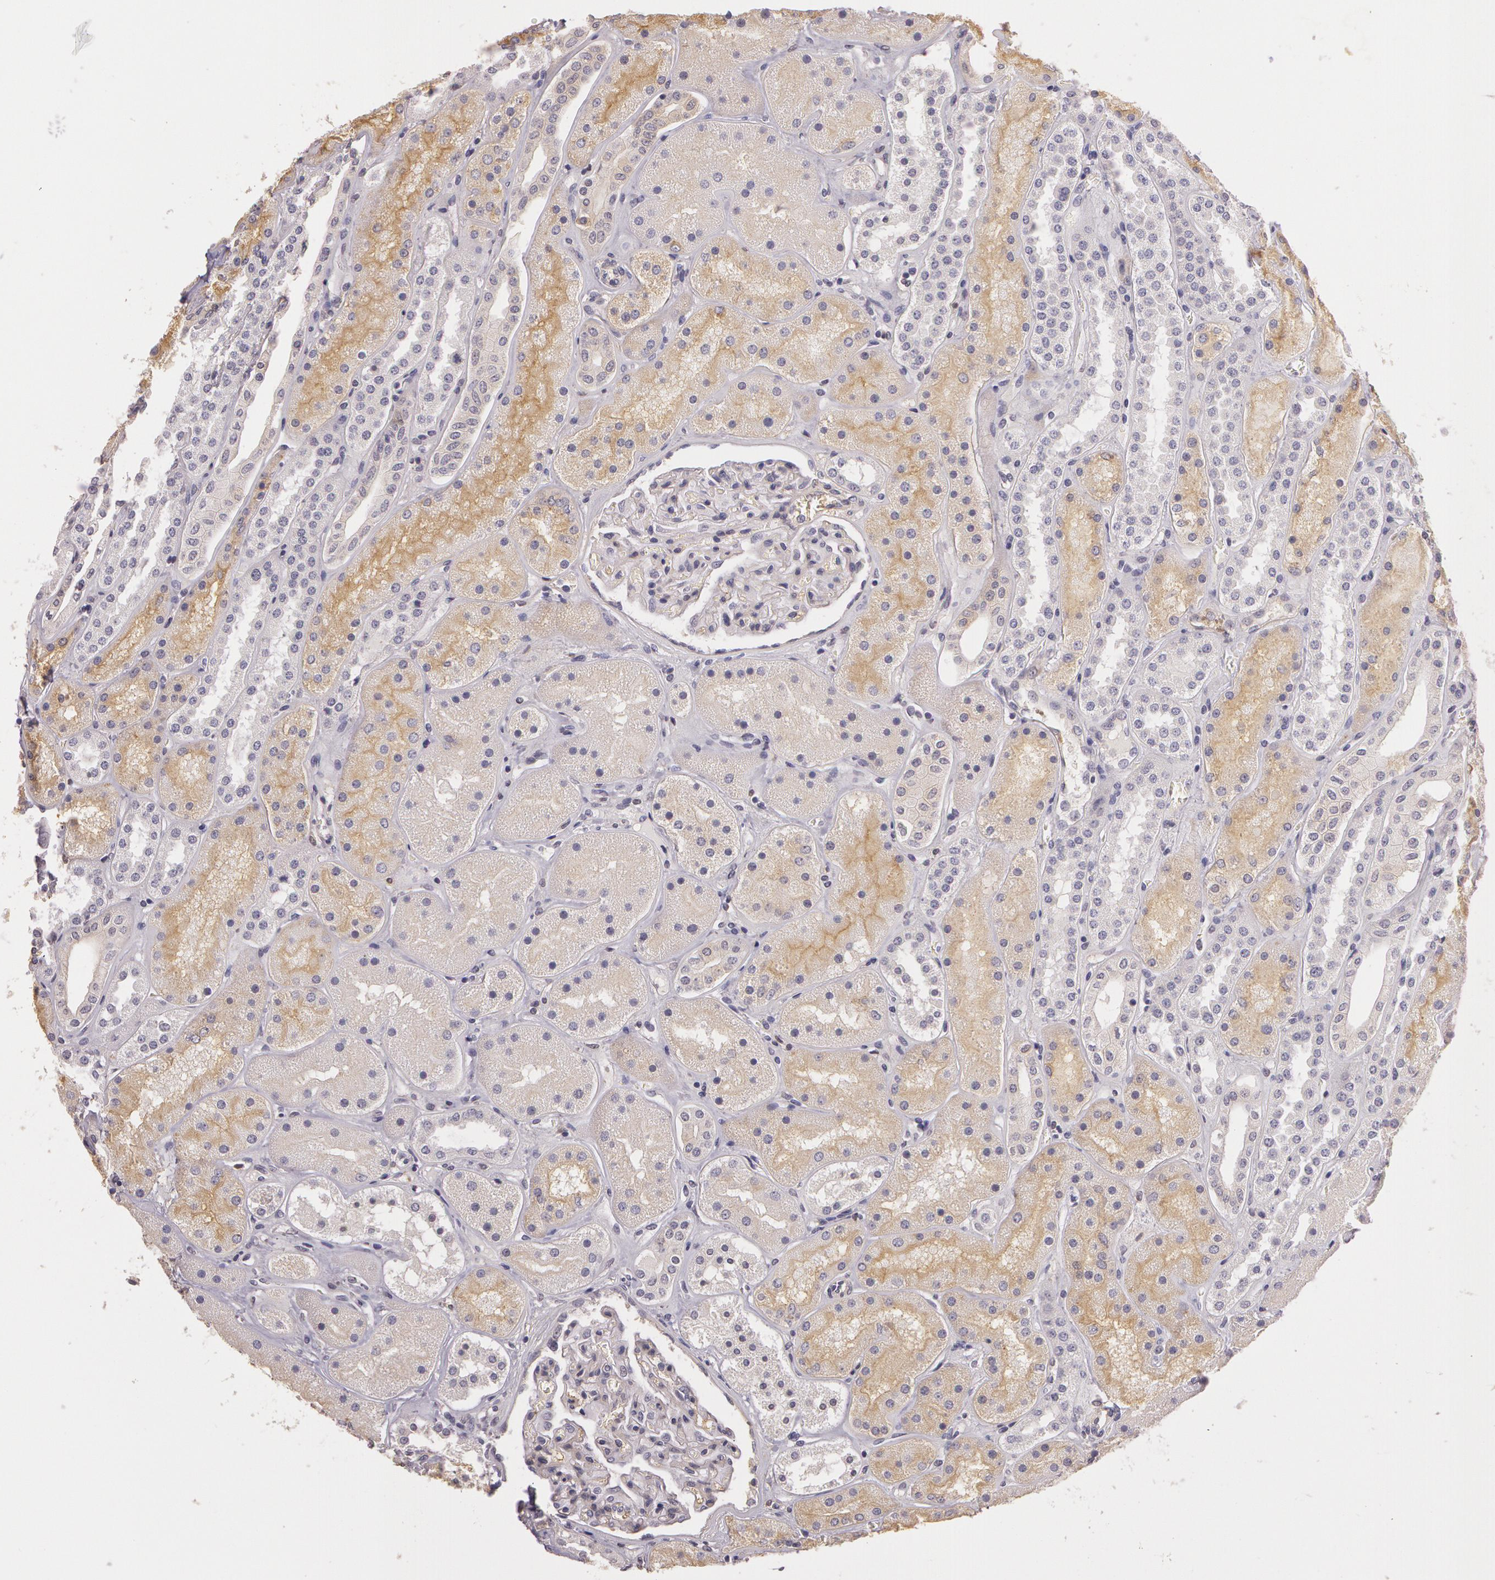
{"staining": {"intensity": "negative", "quantity": "none", "location": "none"}, "tissue": "kidney", "cell_type": "Cells in glomeruli", "image_type": "normal", "snomed": [{"axis": "morphology", "description": "Normal tissue, NOS"}, {"axis": "topography", "description": "Kidney"}], "caption": "There is no significant staining in cells in glomeruli of kidney. Nuclei are stained in blue.", "gene": "G2E3", "patient": {"sex": "male", "age": 28}}